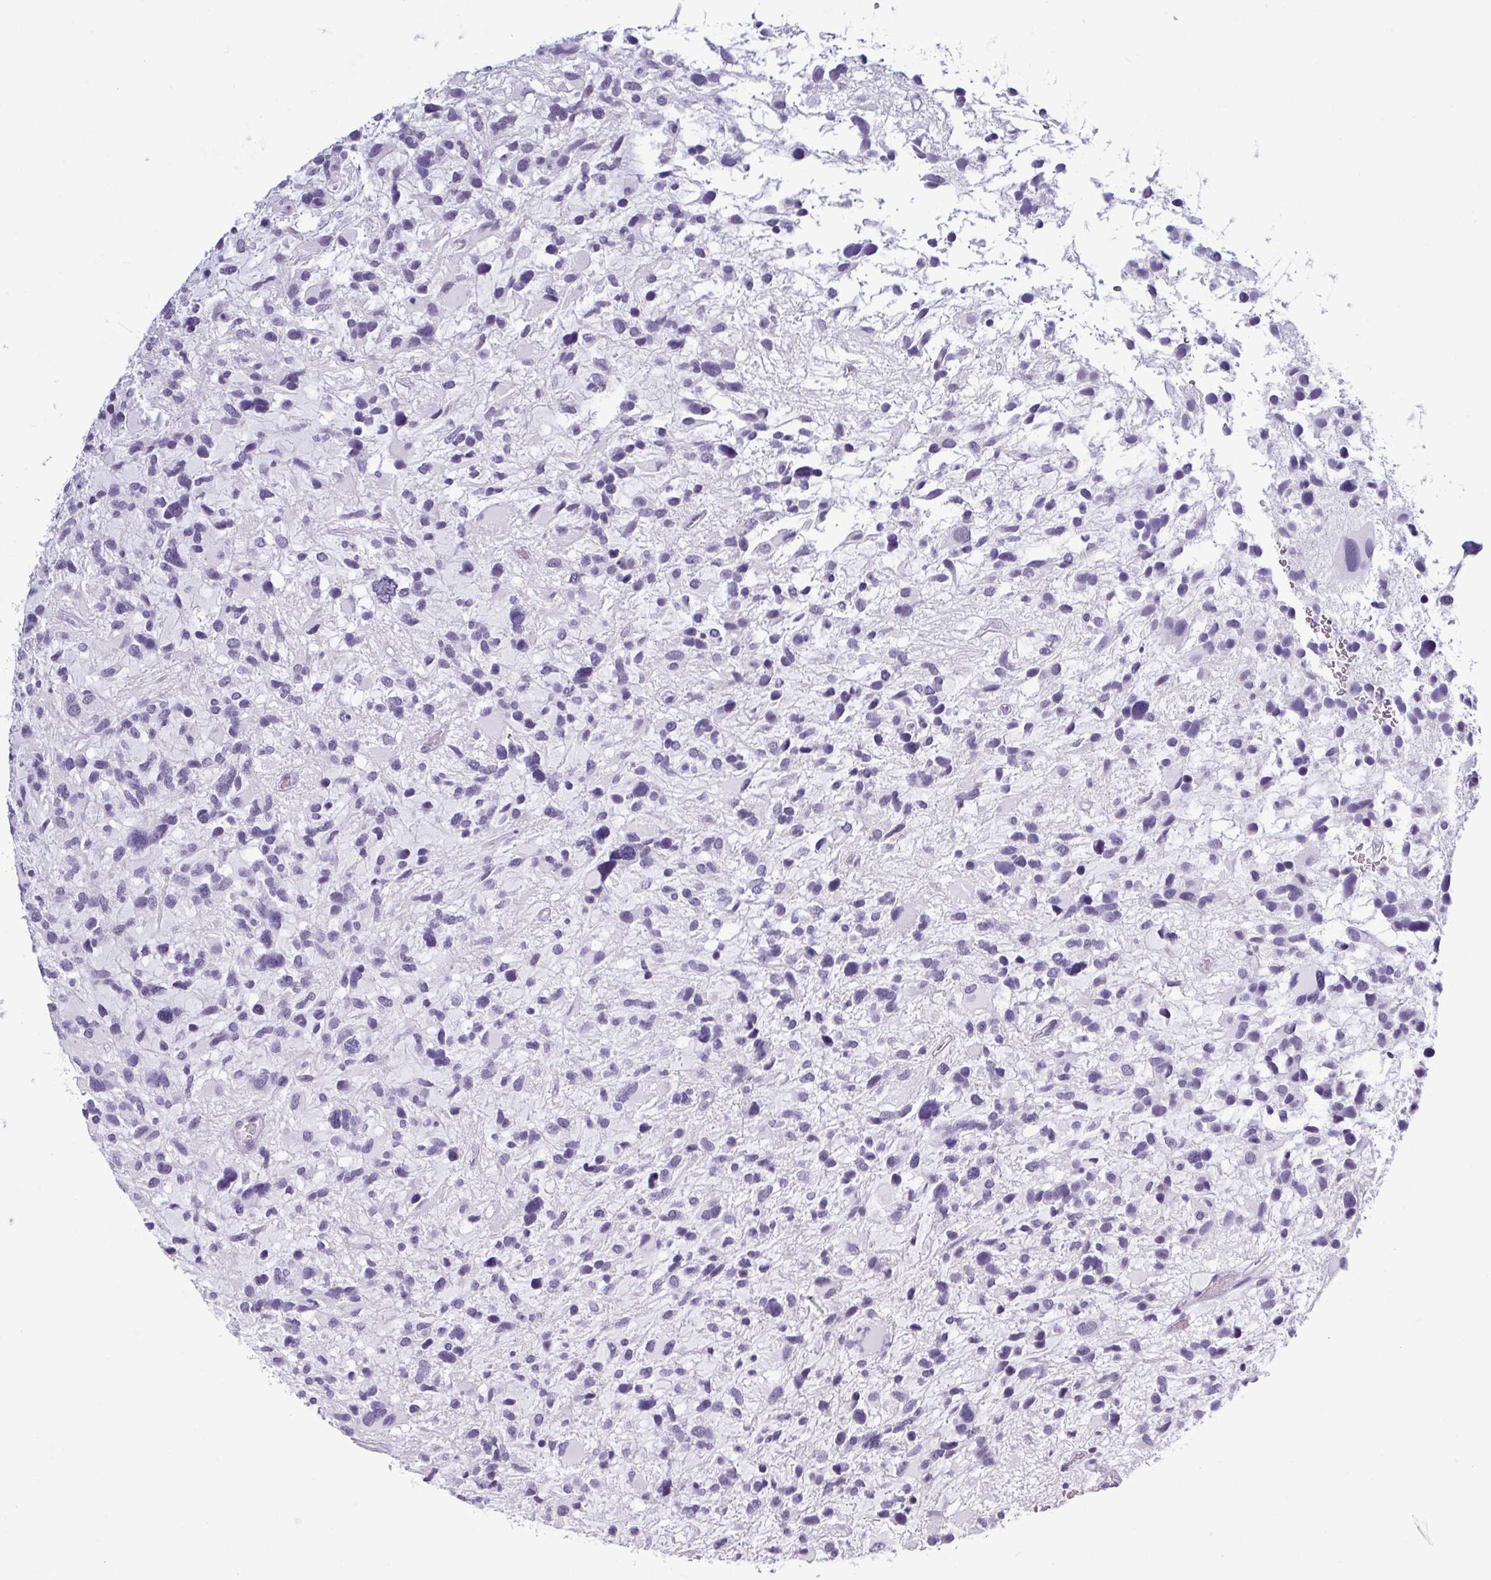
{"staining": {"intensity": "negative", "quantity": "none", "location": "none"}, "tissue": "glioma", "cell_type": "Tumor cells", "image_type": "cancer", "snomed": [{"axis": "morphology", "description": "Glioma, malignant, High grade"}, {"axis": "topography", "description": "Brain"}], "caption": "Protein analysis of high-grade glioma (malignant) shows no significant positivity in tumor cells.", "gene": "SRGAP1", "patient": {"sex": "female", "age": 11}}